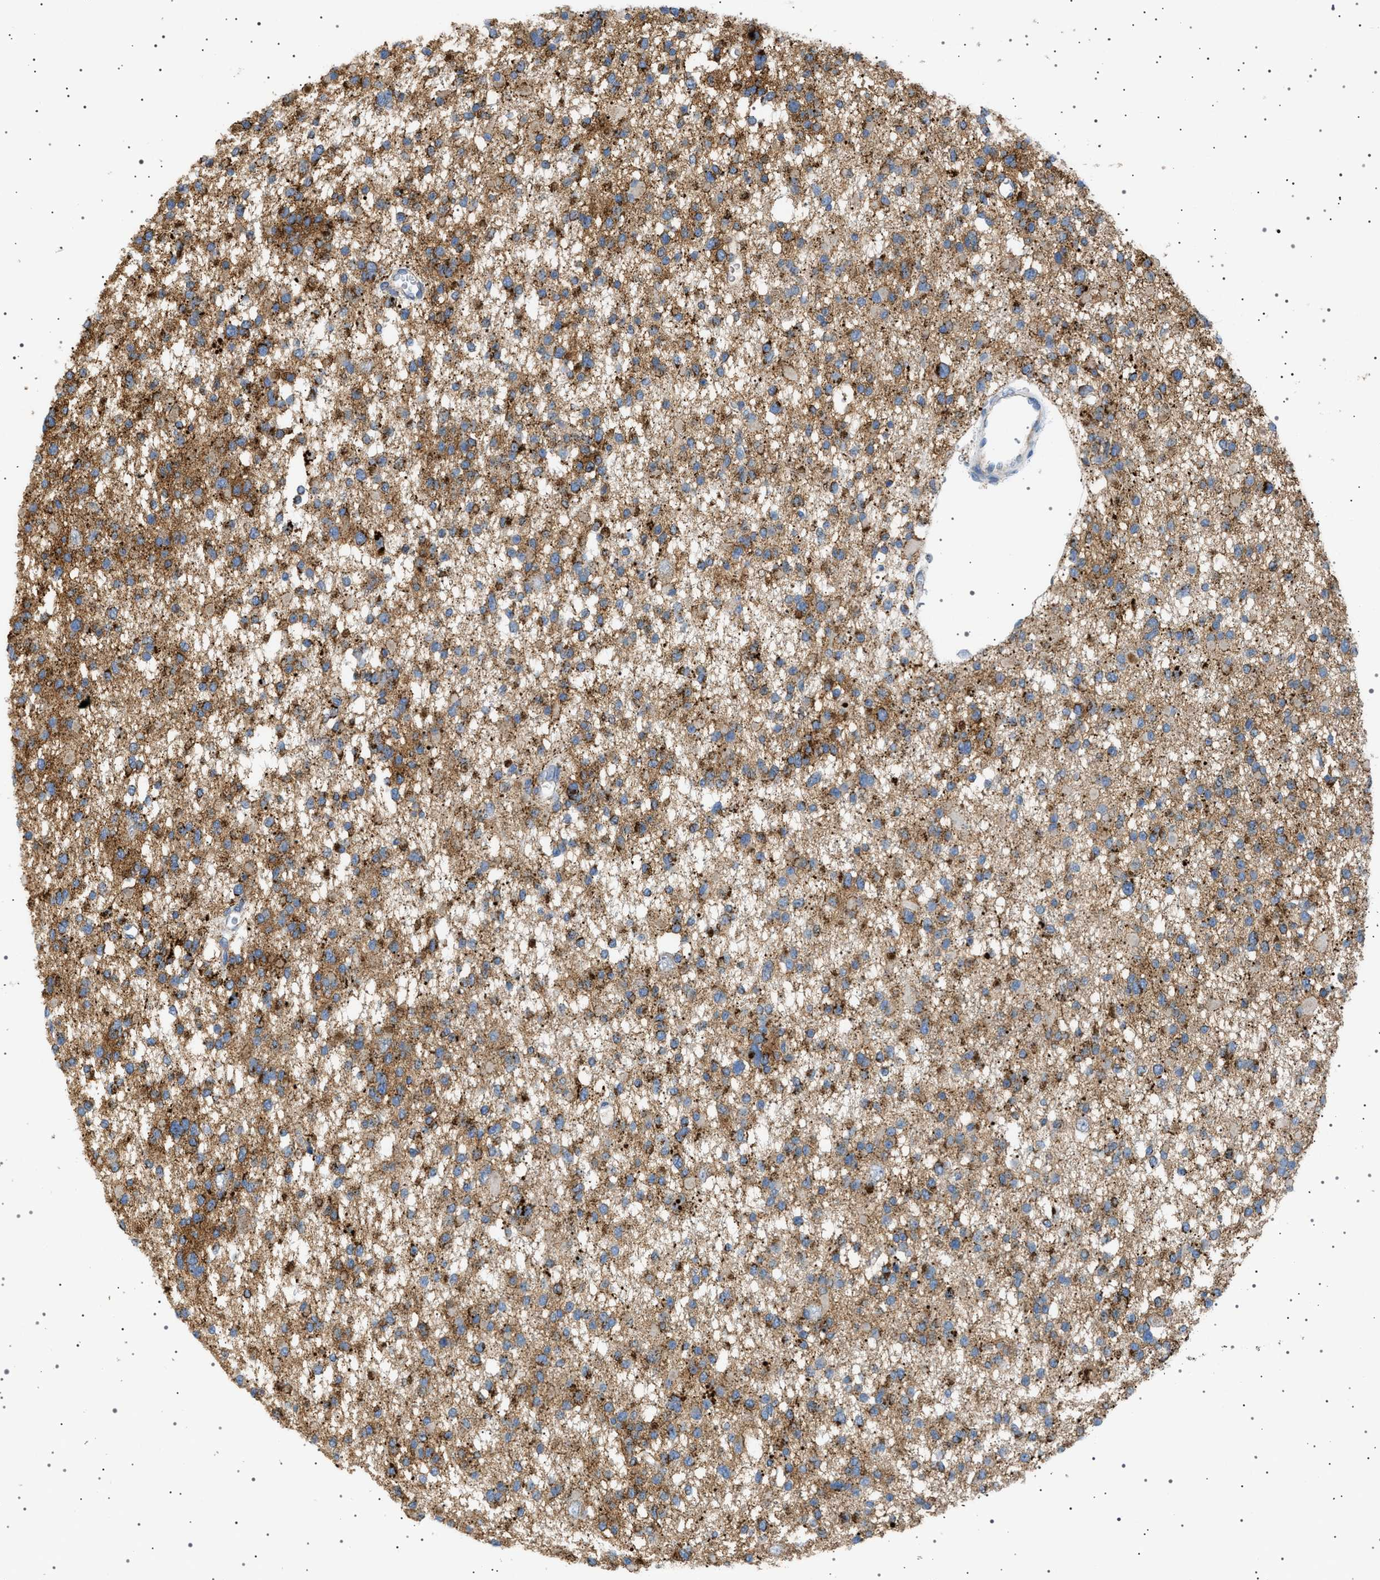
{"staining": {"intensity": "moderate", "quantity": "25%-75%", "location": "cytoplasmic/membranous"}, "tissue": "glioma", "cell_type": "Tumor cells", "image_type": "cancer", "snomed": [{"axis": "morphology", "description": "Glioma, malignant, Low grade"}, {"axis": "topography", "description": "Brain"}], "caption": "DAB immunohistochemical staining of low-grade glioma (malignant) shows moderate cytoplasmic/membranous protein expression in approximately 25%-75% of tumor cells.", "gene": "UBXN8", "patient": {"sex": "female", "age": 22}}